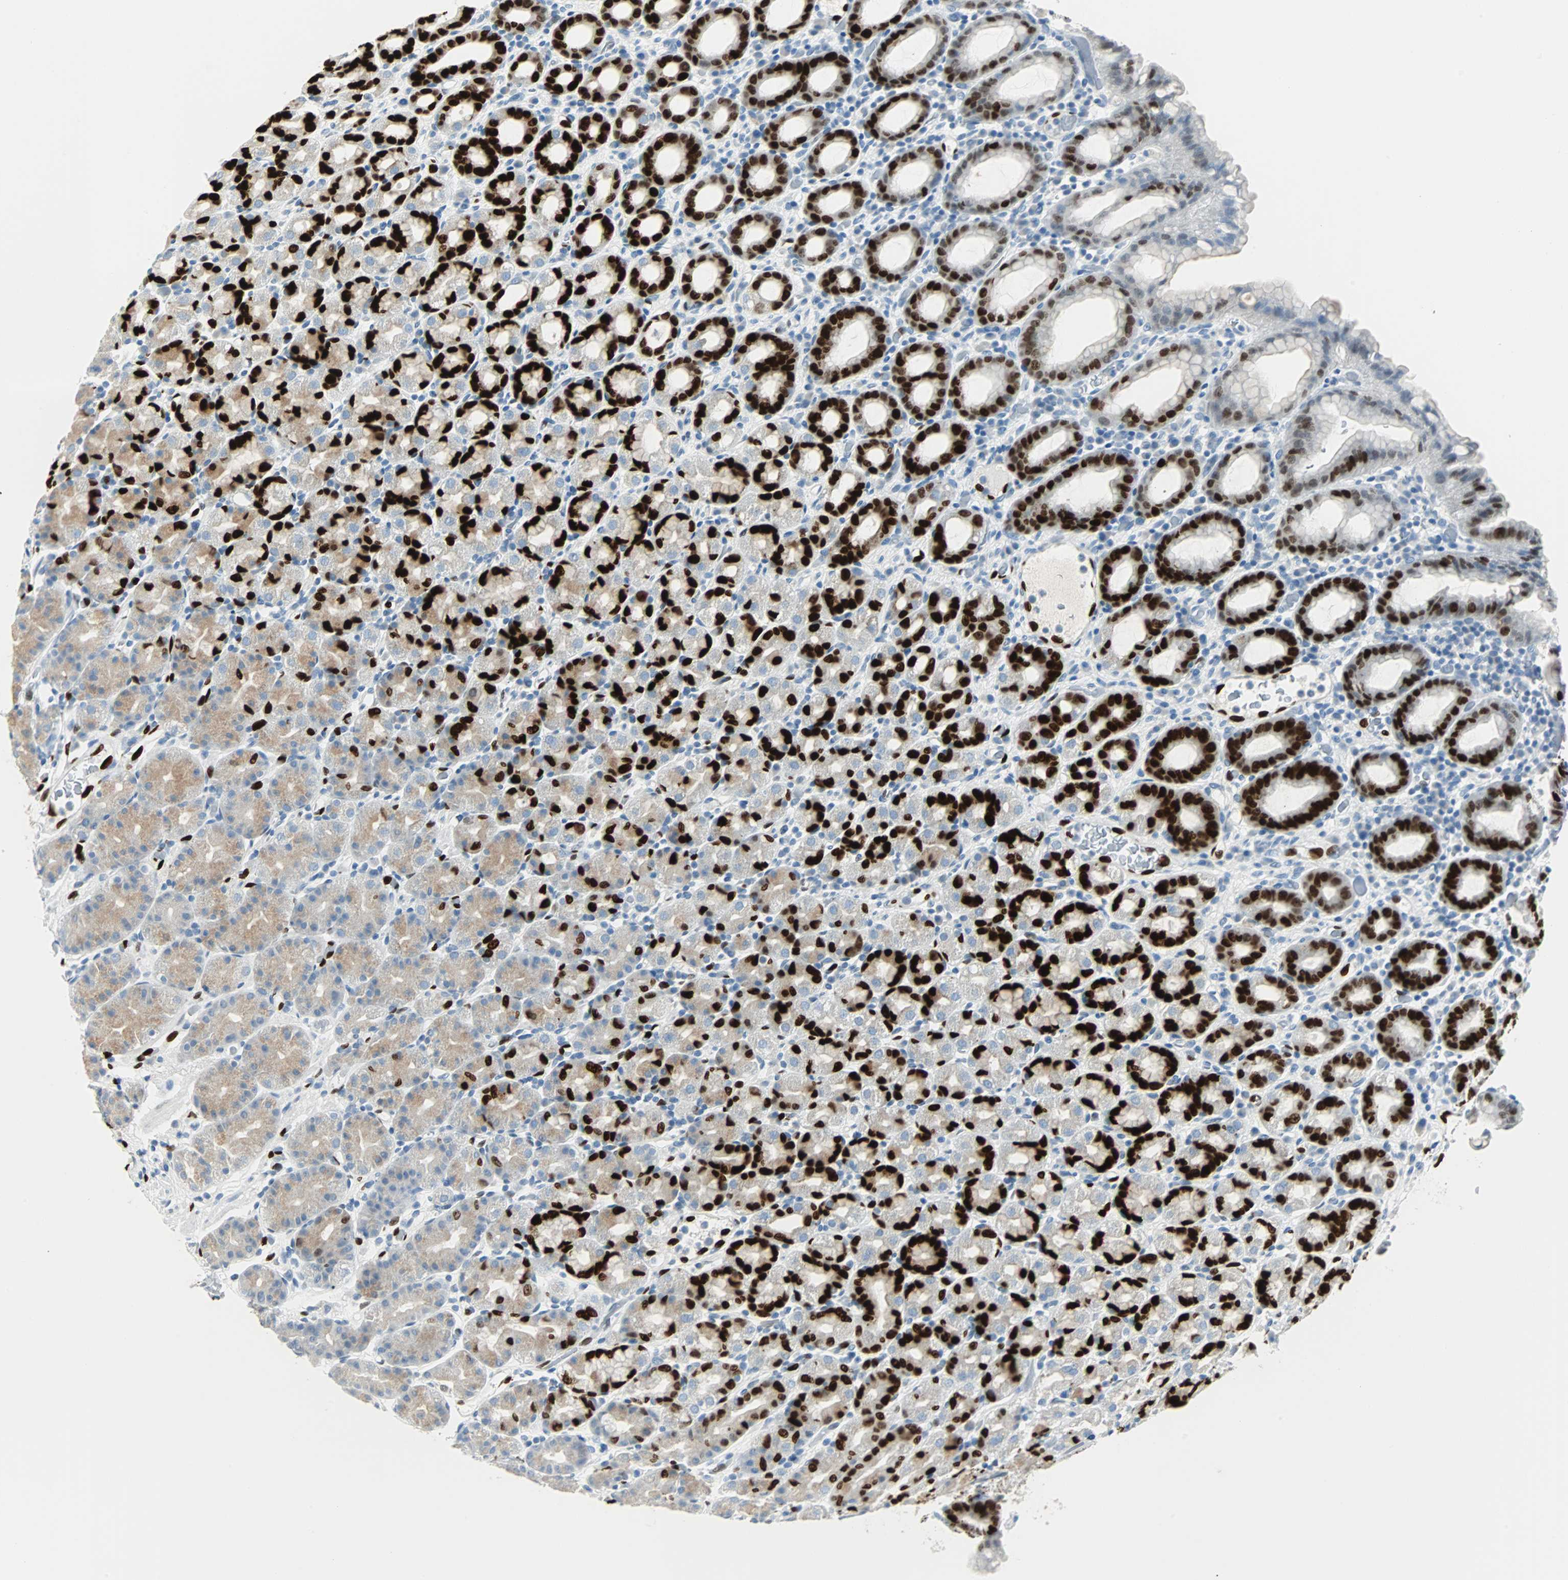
{"staining": {"intensity": "strong", "quantity": "25%-75%", "location": "nuclear"}, "tissue": "stomach", "cell_type": "Glandular cells", "image_type": "normal", "snomed": [{"axis": "morphology", "description": "Normal tissue, NOS"}, {"axis": "topography", "description": "Stomach, upper"}], "caption": "A histopathology image showing strong nuclear positivity in about 25%-75% of glandular cells in benign stomach, as visualized by brown immunohistochemical staining.", "gene": "IL33", "patient": {"sex": "male", "age": 68}}